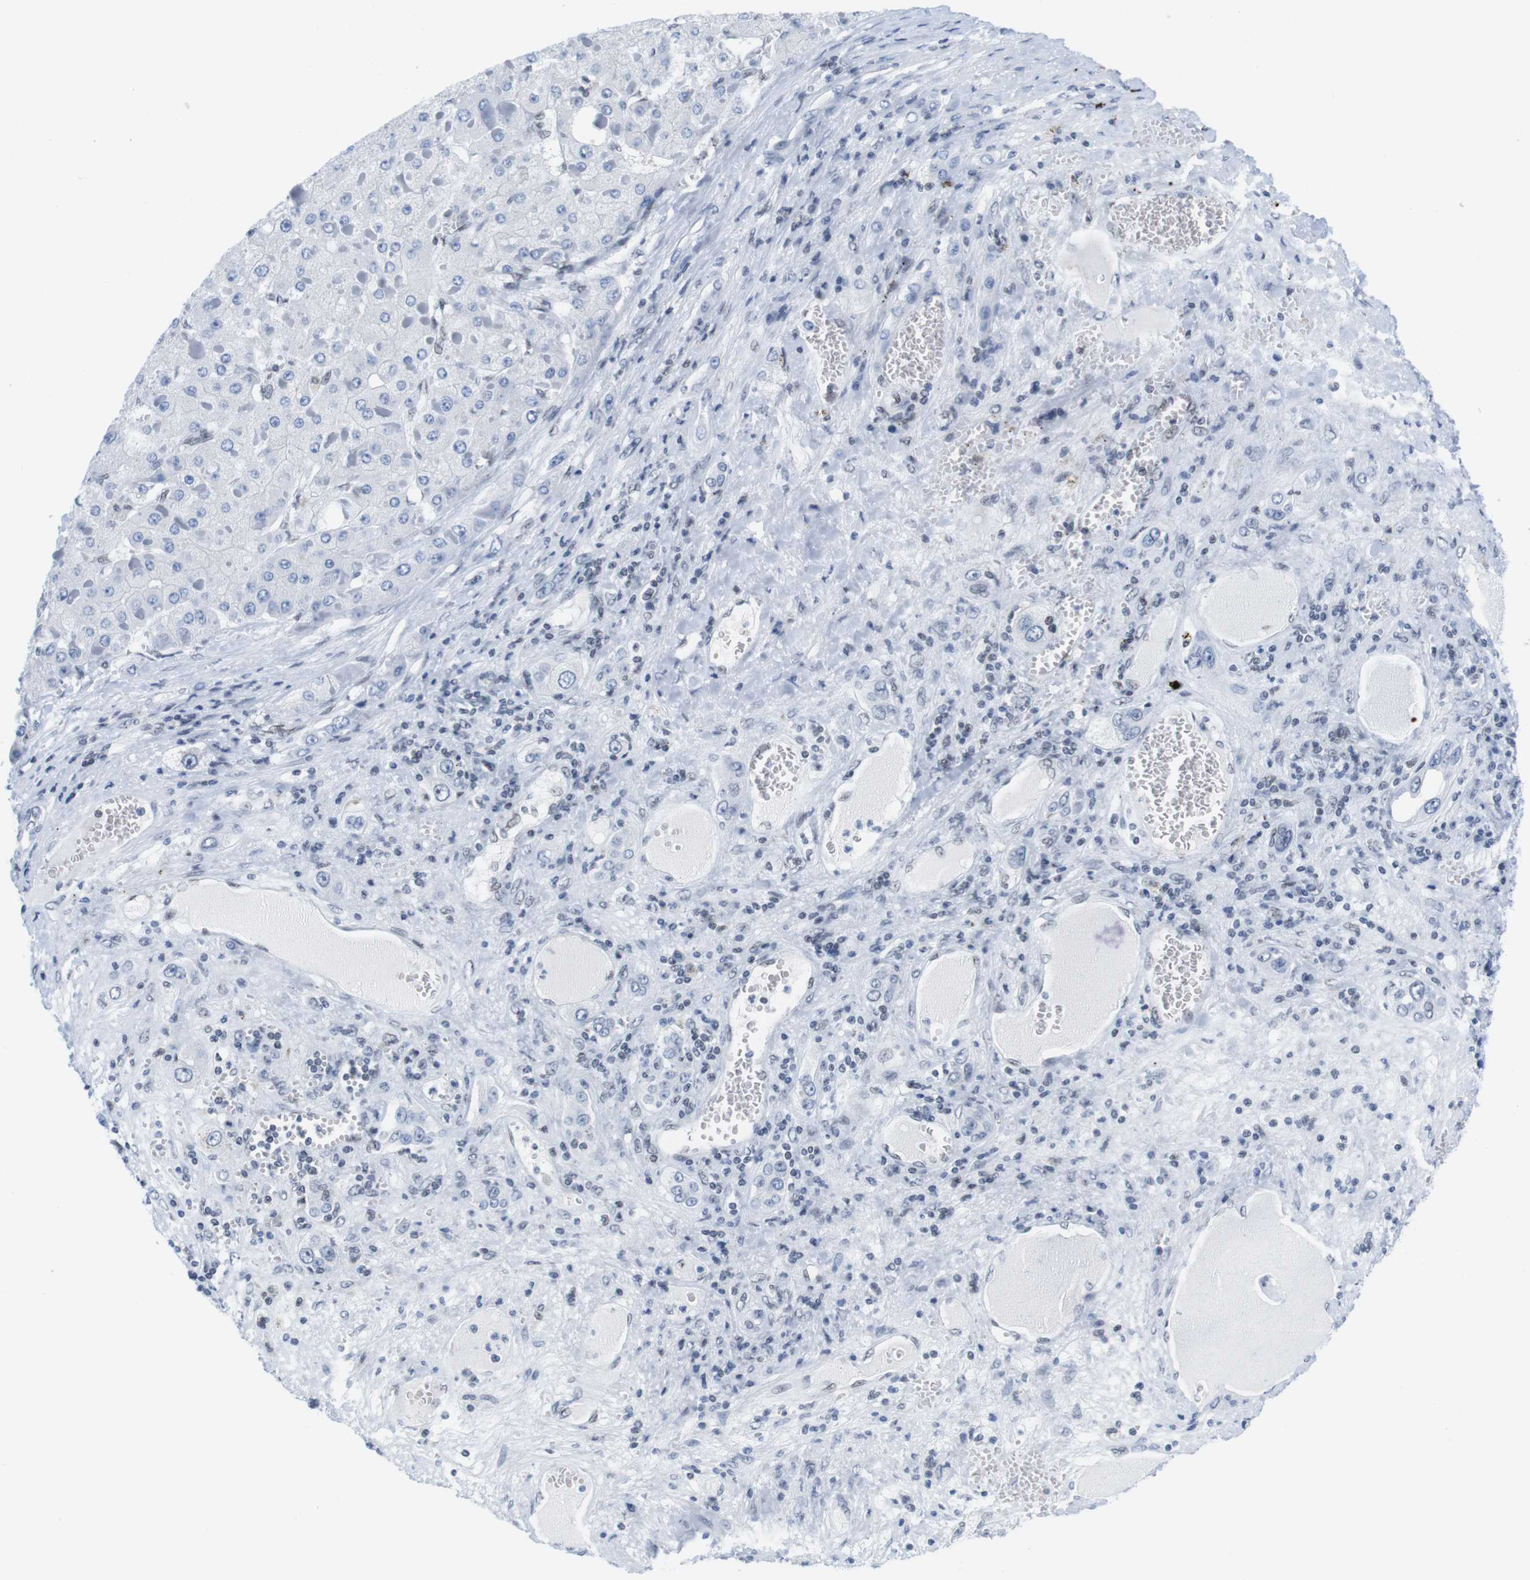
{"staining": {"intensity": "negative", "quantity": "none", "location": "none"}, "tissue": "liver cancer", "cell_type": "Tumor cells", "image_type": "cancer", "snomed": [{"axis": "morphology", "description": "Carcinoma, Hepatocellular, NOS"}, {"axis": "topography", "description": "Liver"}], "caption": "This is an immunohistochemistry histopathology image of human liver cancer (hepatocellular carcinoma). There is no expression in tumor cells.", "gene": "IFI16", "patient": {"sex": "female", "age": 73}}